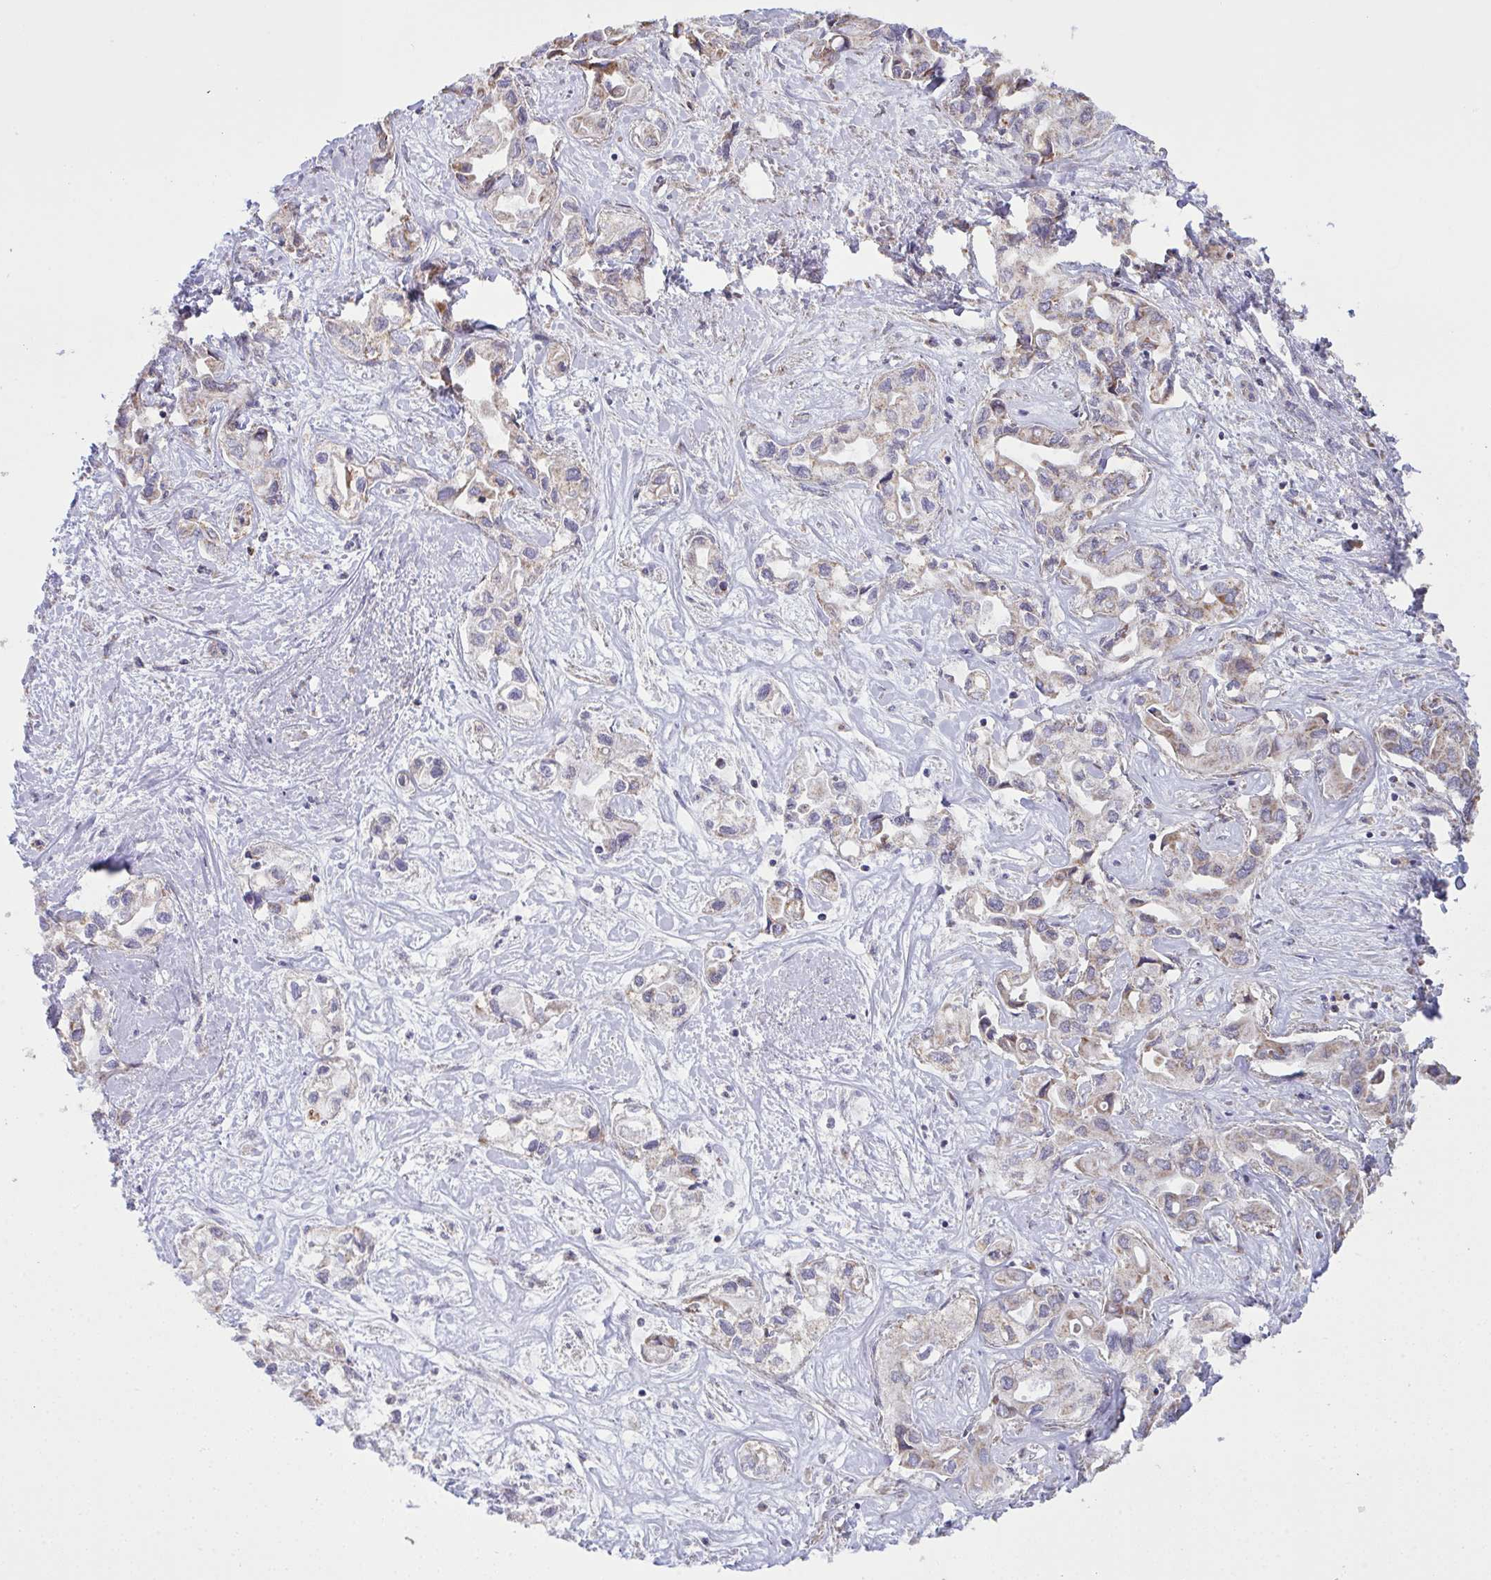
{"staining": {"intensity": "weak", "quantity": "<25%", "location": "cytoplasmic/membranous"}, "tissue": "liver cancer", "cell_type": "Tumor cells", "image_type": "cancer", "snomed": [{"axis": "morphology", "description": "Cholangiocarcinoma"}, {"axis": "topography", "description": "Liver"}], "caption": "DAB (3,3'-diaminobenzidine) immunohistochemical staining of human cholangiocarcinoma (liver) shows no significant positivity in tumor cells.", "gene": "PPM1H", "patient": {"sex": "female", "age": 64}}